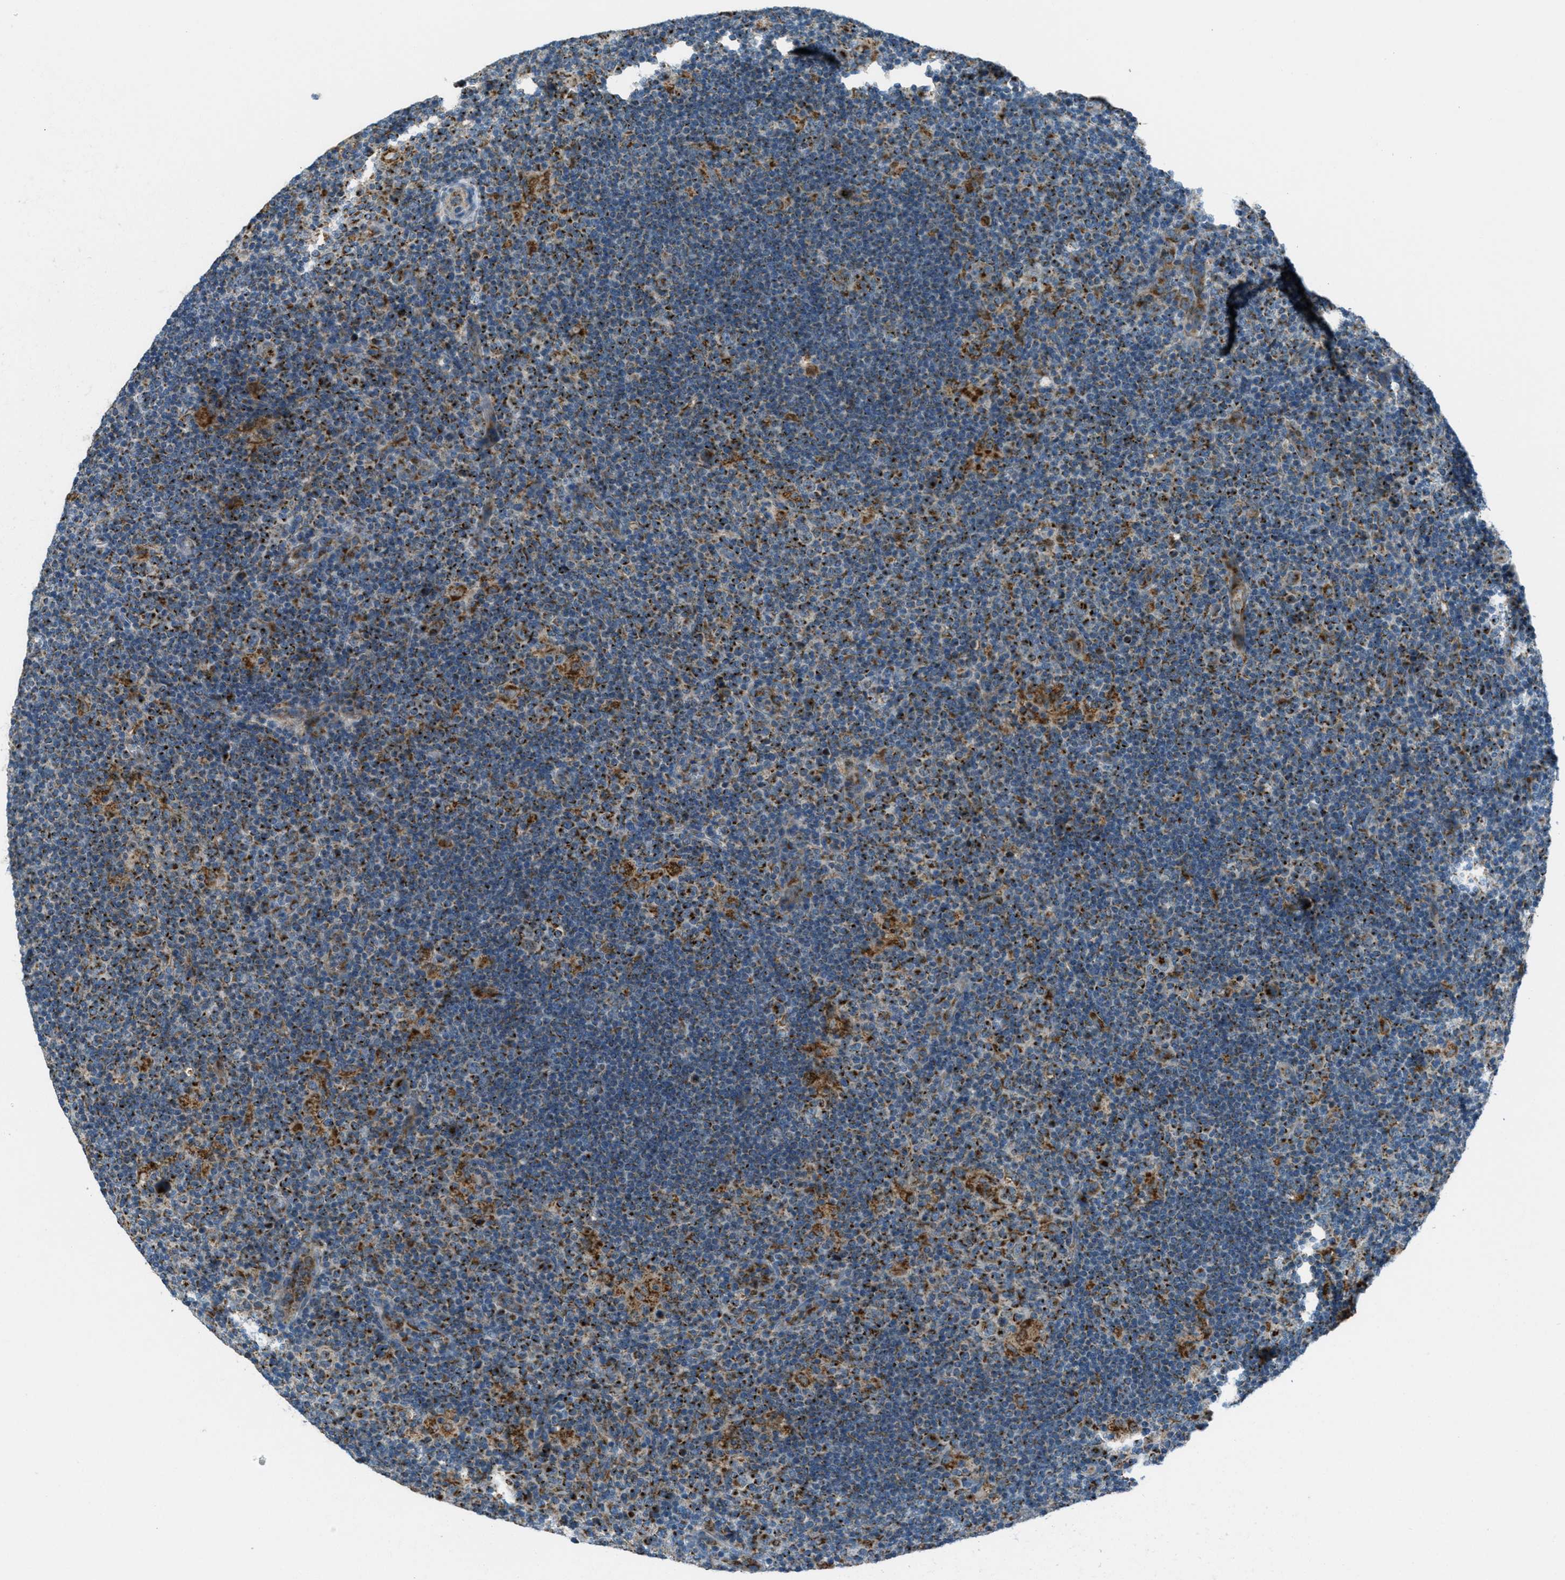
{"staining": {"intensity": "moderate", "quantity": ">75%", "location": "cytoplasmic/membranous"}, "tissue": "lymphoma", "cell_type": "Tumor cells", "image_type": "cancer", "snomed": [{"axis": "morphology", "description": "Hodgkin's disease, NOS"}, {"axis": "topography", "description": "Lymph node"}], "caption": "IHC staining of Hodgkin's disease, which shows medium levels of moderate cytoplasmic/membranous expression in approximately >75% of tumor cells indicating moderate cytoplasmic/membranous protein expression. The staining was performed using DAB (brown) for protein detection and nuclei were counterstained in hematoxylin (blue).", "gene": "BCKDK", "patient": {"sex": "female", "age": 57}}